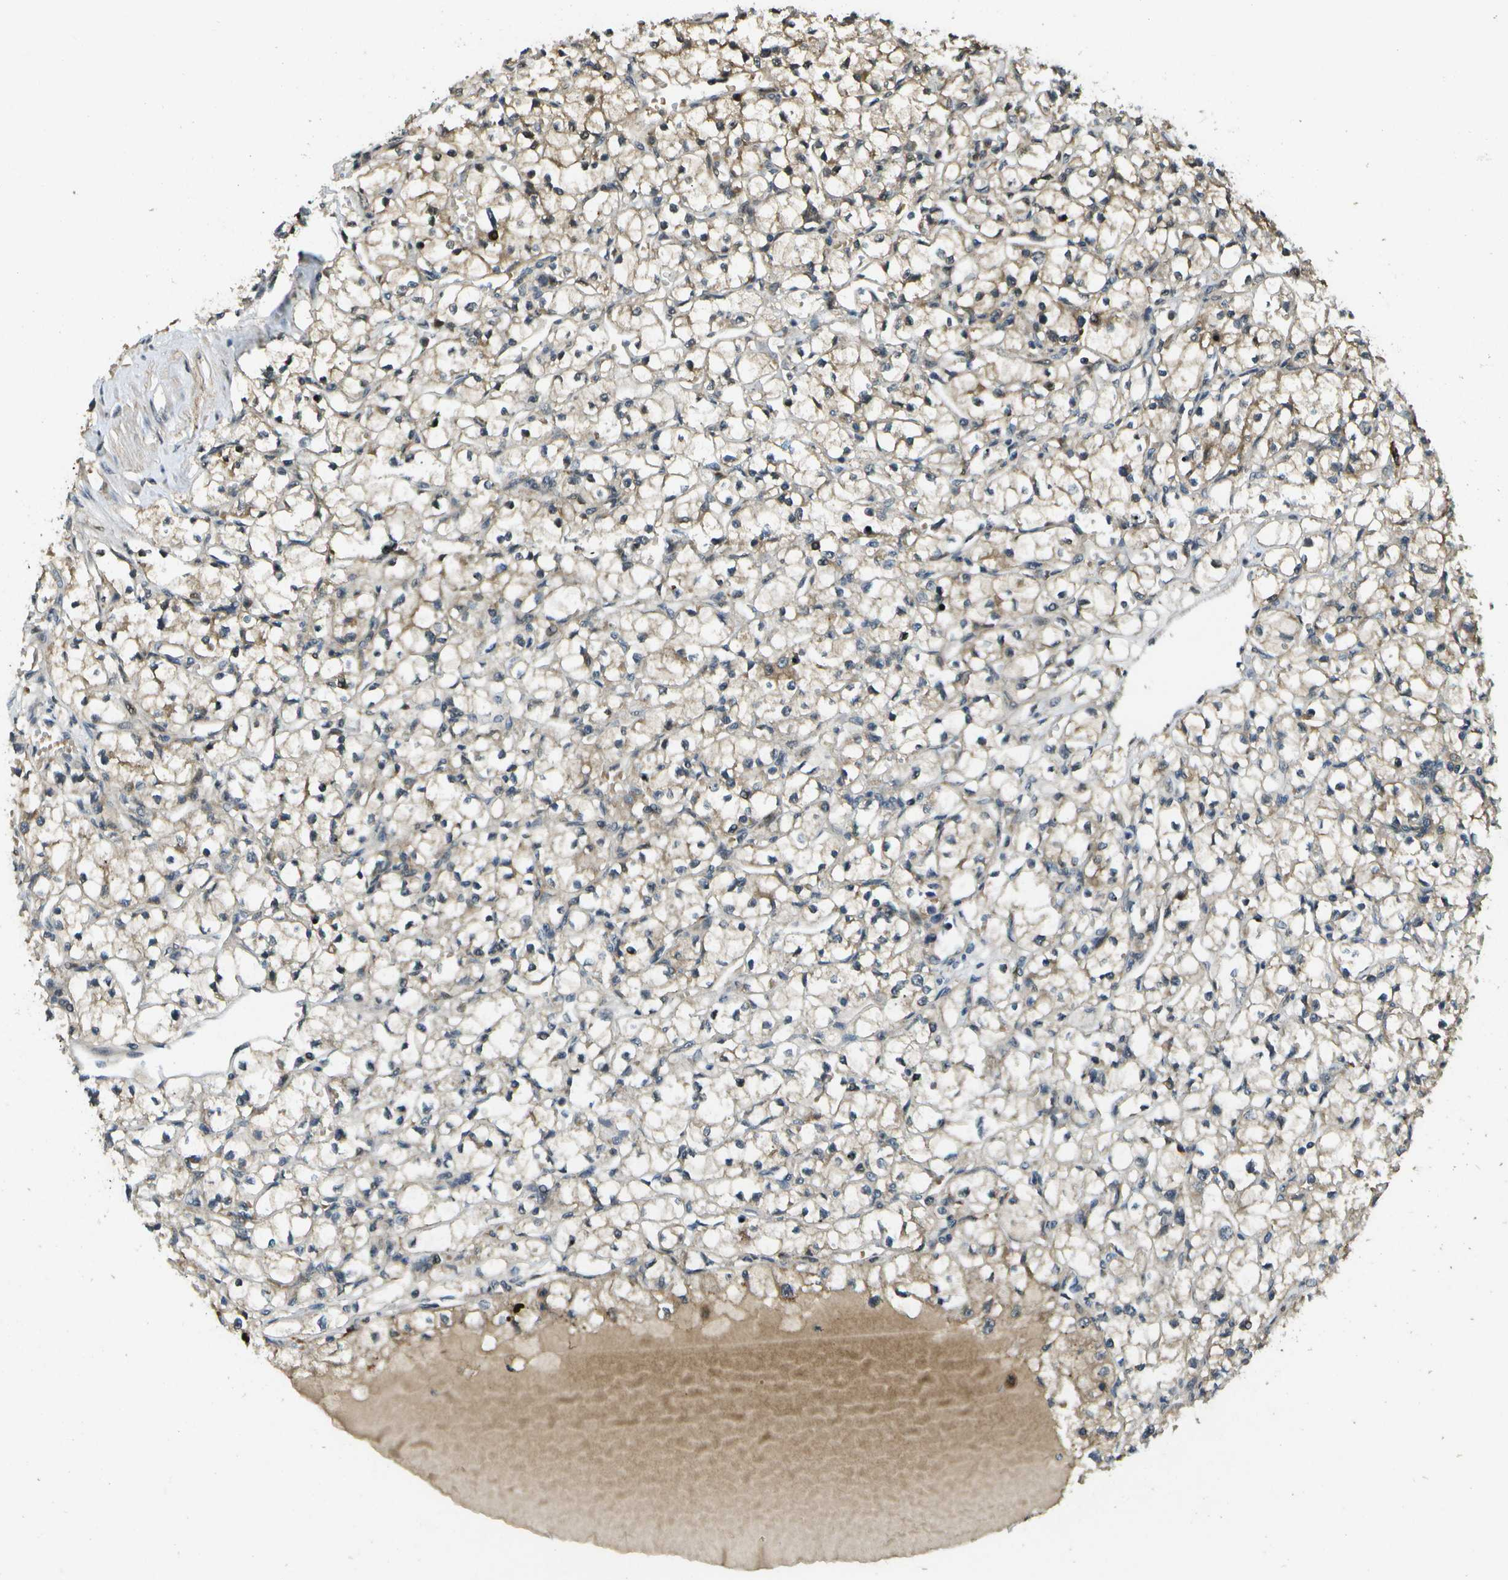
{"staining": {"intensity": "moderate", "quantity": "25%-75%", "location": "cytoplasmic/membranous,nuclear"}, "tissue": "renal cancer", "cell_type": "Tumor cells", "image_type": "cancer", "snomed": [{"axis": "morphology", "description": "Adenocarcinoma, NOS"}, {"axis": "topography", "description": "Kidney"}], "caption": "Moderate cytoplasmic/membranous and nuclear positivity for a protein is identified in about 25%-75% of tumor cells of renal adenocarcinoma using immunohistochemistry.", "gene": "GANC", "patient": {"sex": "male", "age": 56}}